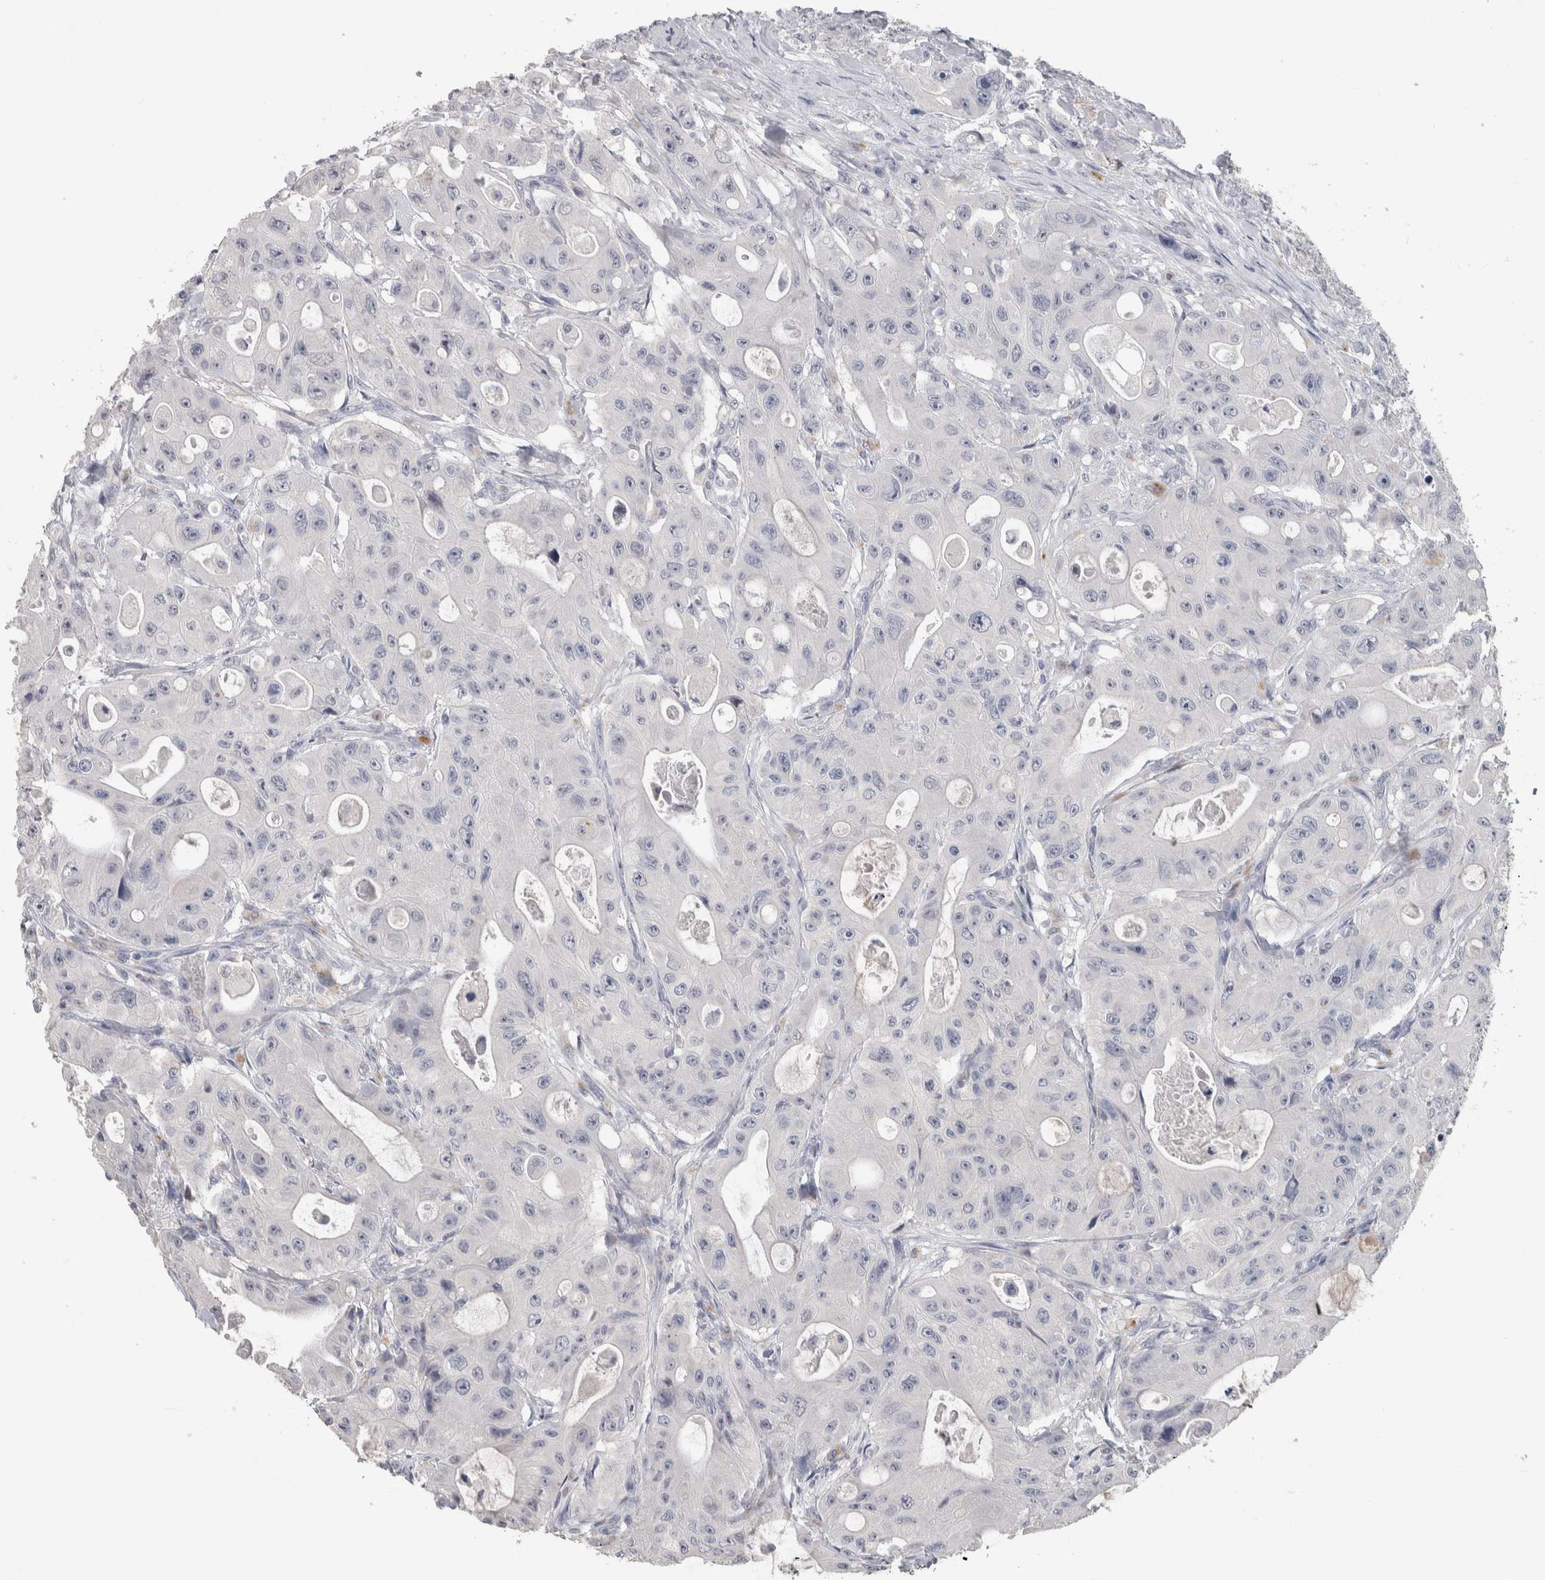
{"staining": {"intensity": "negative", "quantity": "none", "location": "none"}, "tissue": "colorectal cancer", "cell_type": "Tumor cells", "image_type": "cancer", "snomed": [{"axis": "morphology", "description": "Adenocarcinoma, NOS"}, {"axis": "topography", "description": "Colon"}], "caption": "The immunohistochemistry (IHC) image has no significant positivity in tumor cells of colorectal cancer (adenocarcinoma) tissue. (DAB immunohistochemistry visualized using brightfield microscopy, high magnification).", "gene": "TMEM102", "patient": {"sex": "female", "age": 46}}